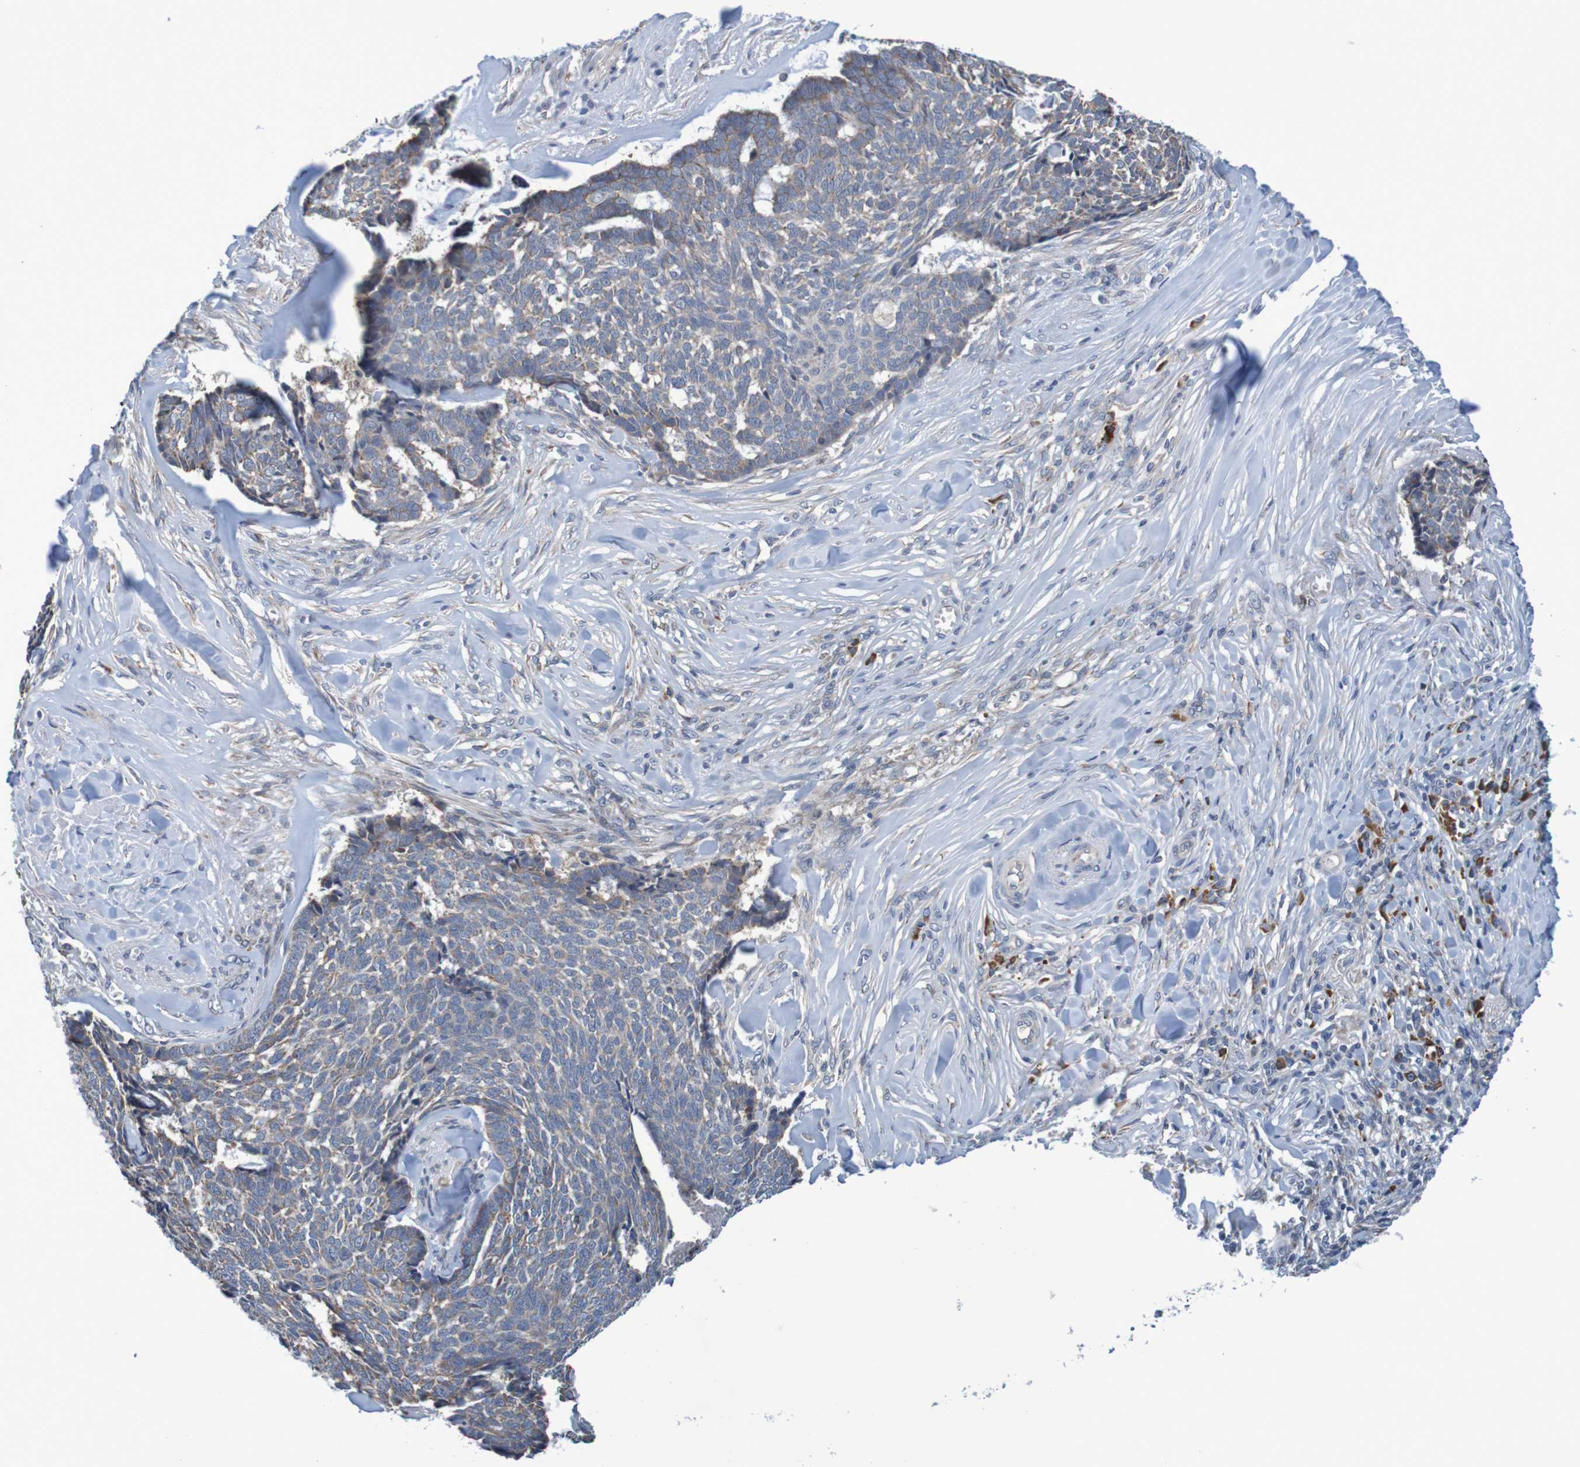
{"staining": {"intensity": "weak", "quantity": ">75%", "location": "cytoplasmic/membranous"}, "tissue": "skin cancer", "cell_type": "Tumor cells", "image_type": "cancer", "snomed": [{"axis": "morphology", "description": "Basal cell carcinoma"}, {"axis": "topography", "description": "Skin"}], "caption": "Immunohistochemistry (IHC) micrograph of human skin basal cell carcinoma stained for a protein (brown), which demonstrates low levels of weak cytoplasmic/membranous staining in about >75% of tumor cells.", "gene": "CLDN18", "patient": {"sex": "male", "age": 84}}